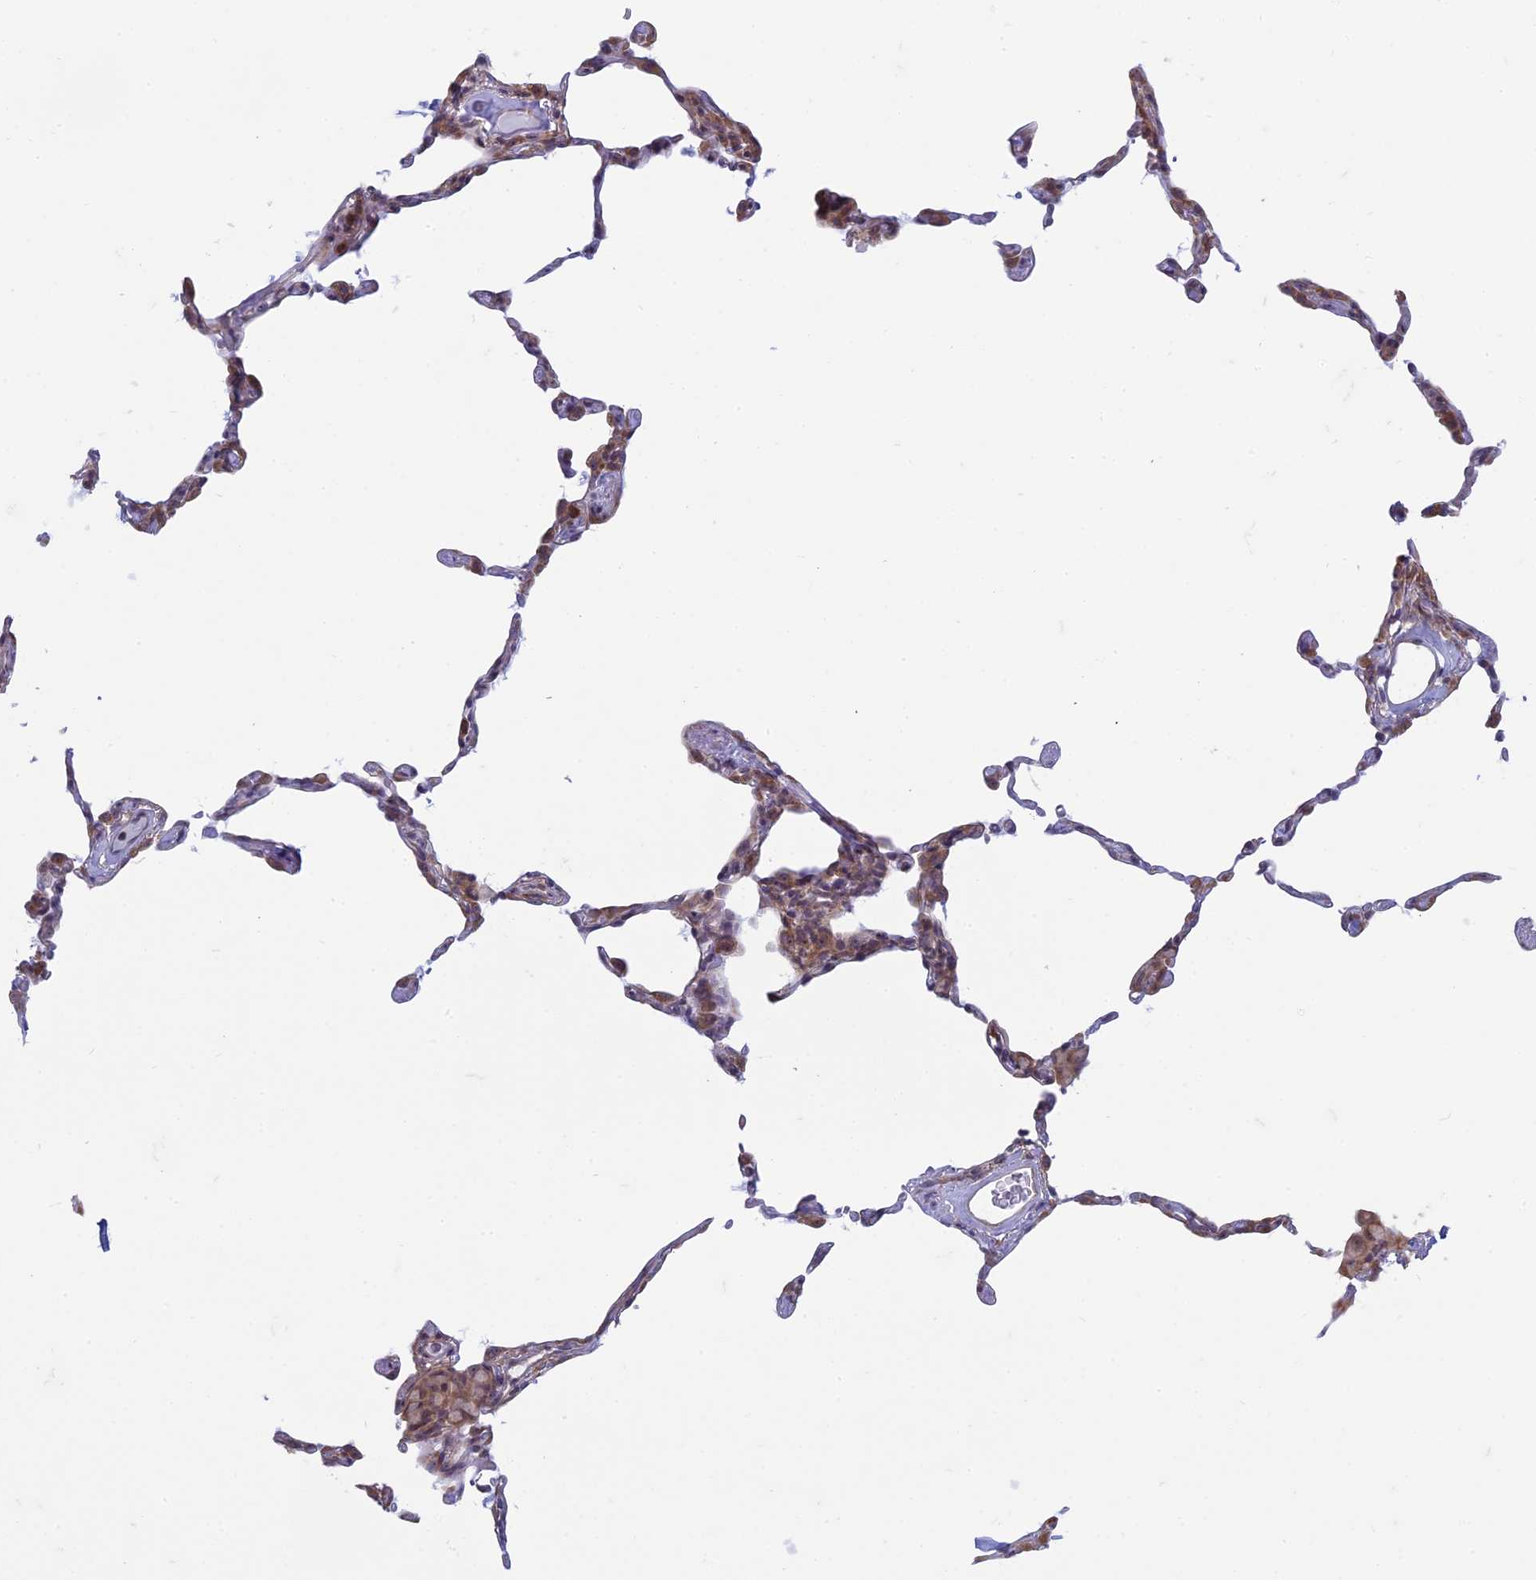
{"staining": {"intensity": "weak", "quantity": "<25%", "location": "cytoplasmic/membranous,nuclear"}, "tissue": "lung", "cell_type": "Alveolar cells", "image_type": "normal", "snomed": [{"axis": "morphology", "description": "Normal tissue, NOS"}, {"axis": "topography", "description": "Lung"}], "caption": "This histopathology image is of unremarkable lung stained with immunohistochemistry (IHC) to label a protein in brown with the nuclei are counter-stained blue. There is no staining in alveolar cells.", "gene": "RPS19BP1", "patient": {"sex": "female", "age": 57}}